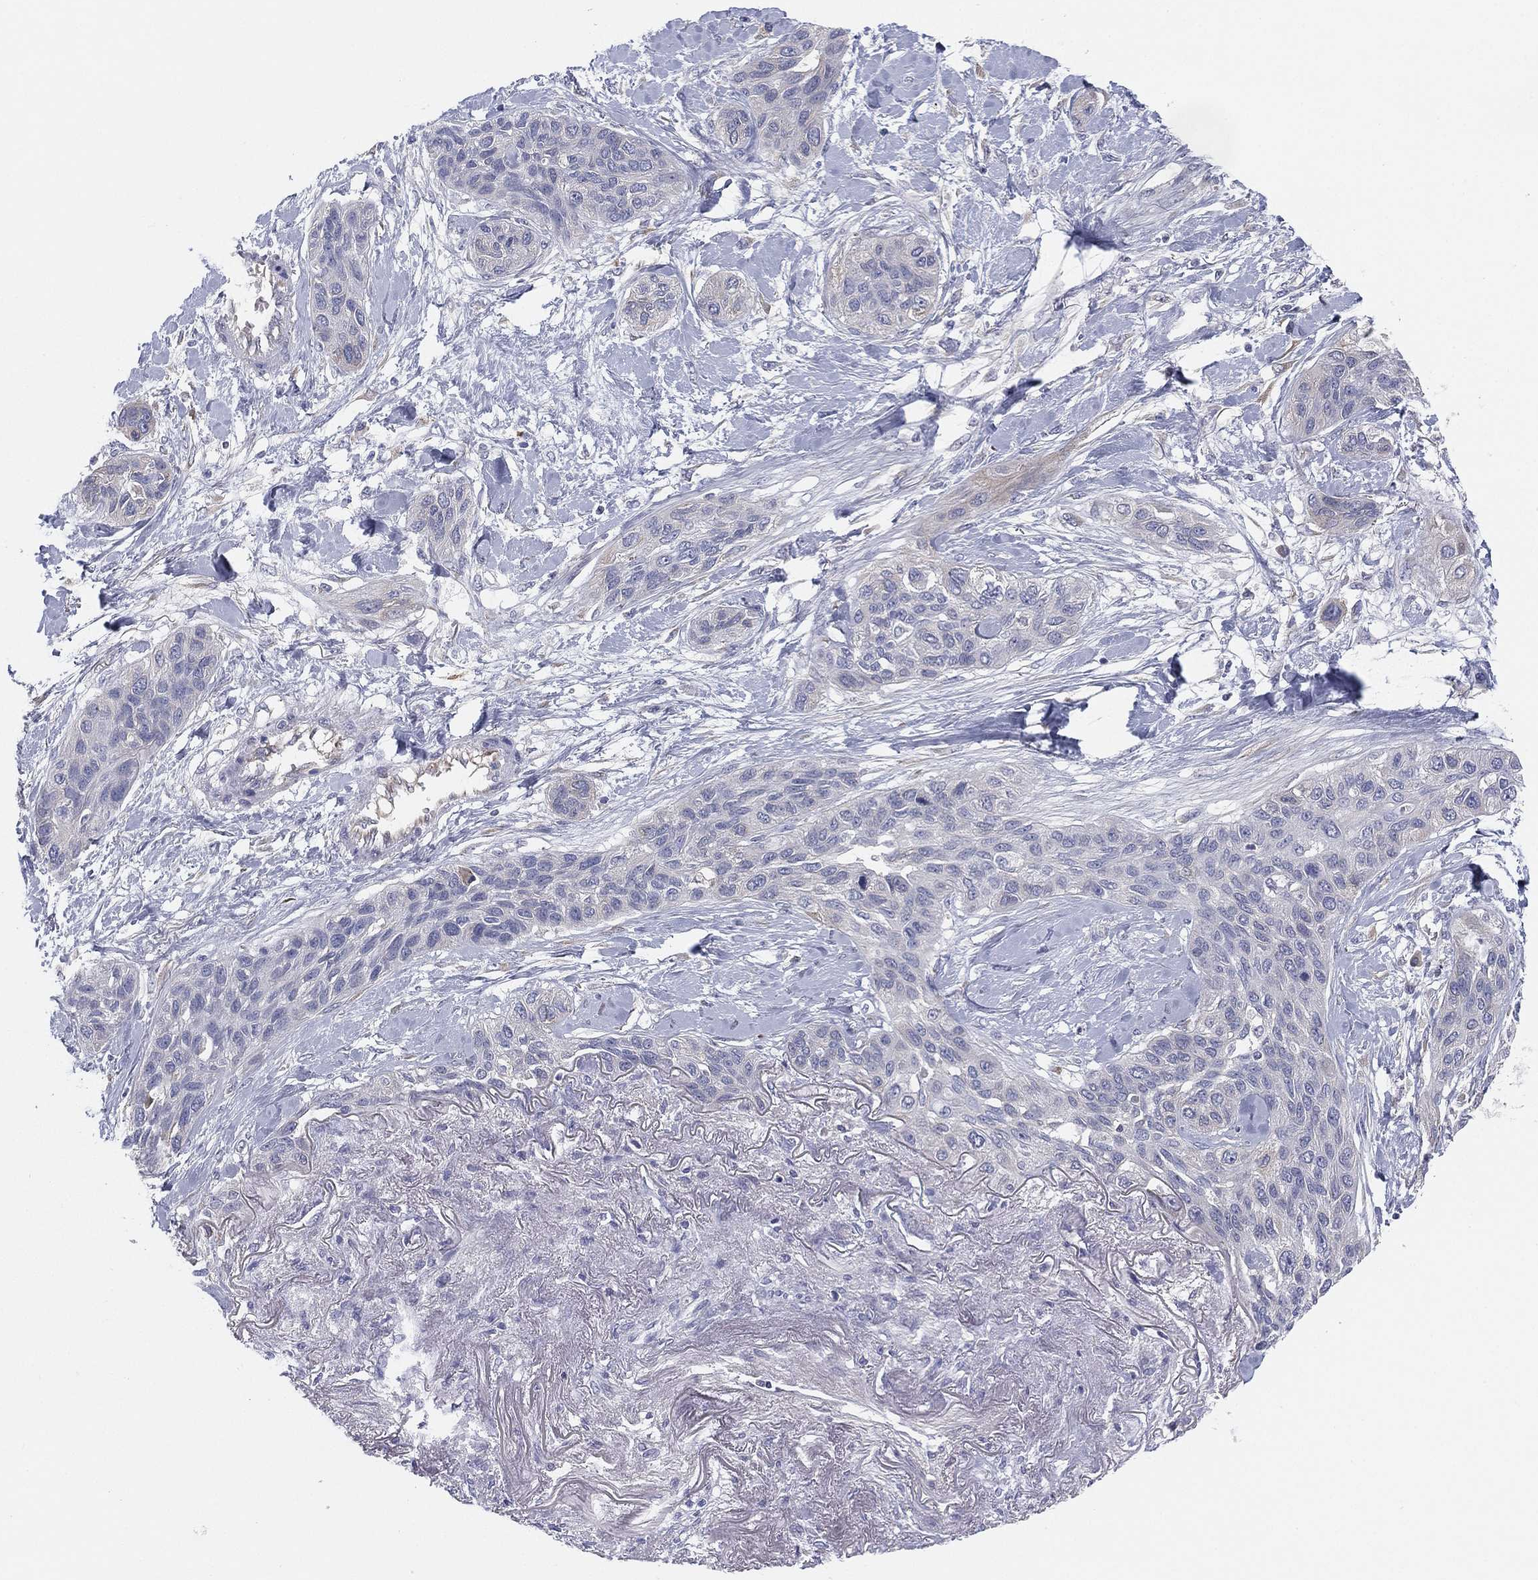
{"staining": {"intensity": "negative", "quantity": "none", "location": "none"}, "tissue": "lung cancer", "cell_type": "Tumor cells", "image_type": "cancer", "snomed": [{"axis": "morphology", "description": "Squamous cell carcinoma, NOS"}, {"axis": "topography", "description": "Lung"}], "caption": "Immunohistochemistry image of neoplastic tissue: lung squamous cell carcinoma stained with DAB (3,3'-diaminobenzidine) reveals no significant protein expression in tumor cells.", "gene": "MLF1", "patient": {"sex": "female", "age": 70}}